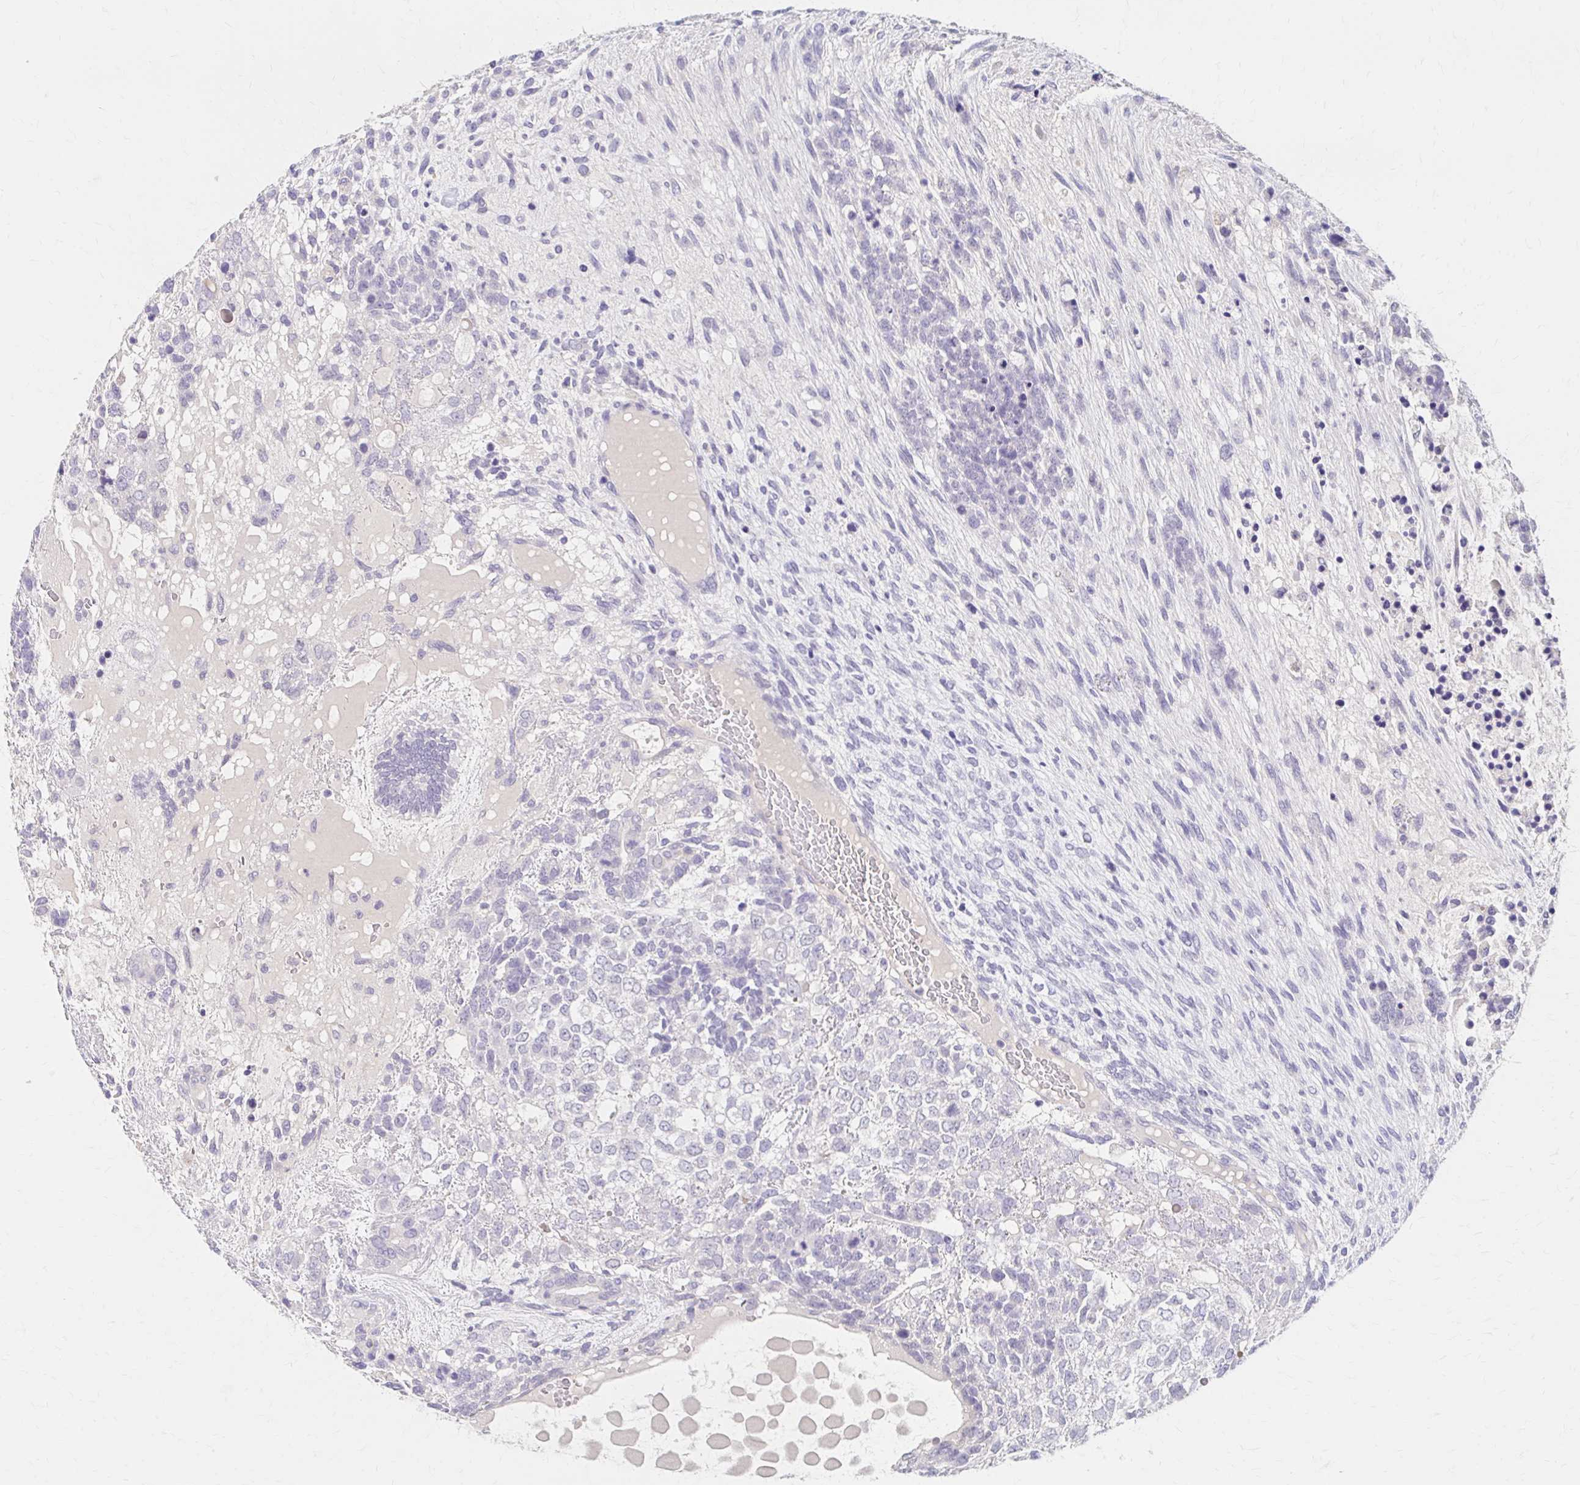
{"staining": {"intensity": "negative", "quantity": "none", "location": "none"}, "tissue": "testis cancer", "cell_type": "Tumor cells", "image_type": "cancer", "snomed": [{"axis": "morphology", "description": "Carcinoma, Embryonal, NOS"}, {"axis": "topography", "description": "Testis"}], "caption": "High magnification brightfield microscopy of embryonal carcinoma (testis) stained with DAB (brown) and counterstained with hematoxylin (blue): tumor cells show no significant expression. (Stains: DAB immunohistochemistry (IHC) with hematoxylin counter stain, Microscopy: brightfield microscopy at high magnification).", "gene": "AZGP1", "patient": {"sex": "male", "age": 23}}